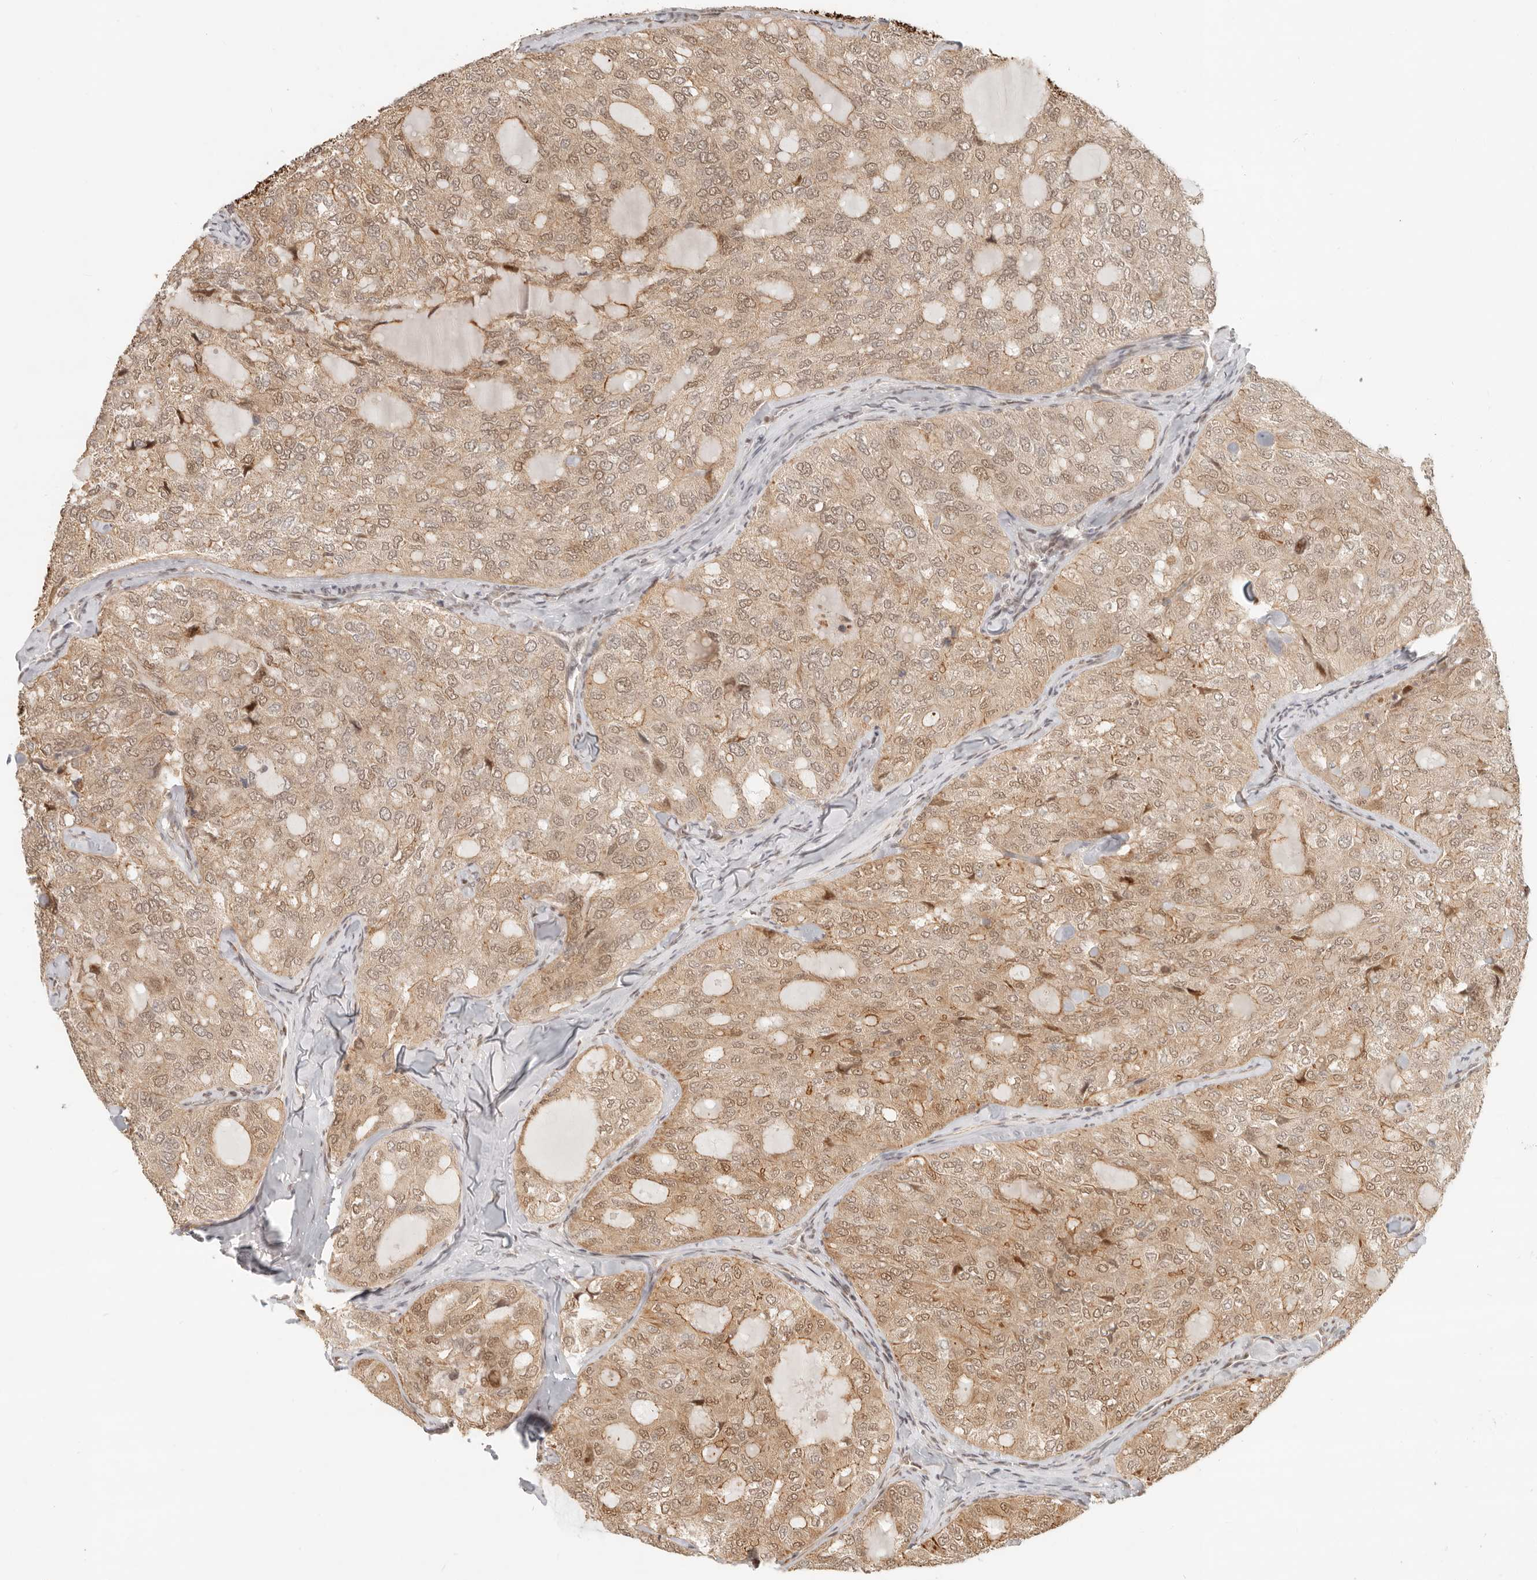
{"staining": {"intensity": "moderate", "quantity": ">75%", "location": "cytoplasmic/membranous,nuclear"}, "tissue": "thyroid cancer", "cell_type": "Tumor cells", "image_type": "cancer", "snomed": [{"axis": "morphology", "description": "Follicular adenoma carcinoma, NOS"}, {"axis": "topography", "description": "Thyroid gland"}], "caption": "Thyroid cancer stained with a brown dye exhibits moderate cytoplasmic/membranous and nuclear positive expression in about >75% of tumor cells.", "gene": "TUFT1", "patient": {"sex": "male", "age": 75}}